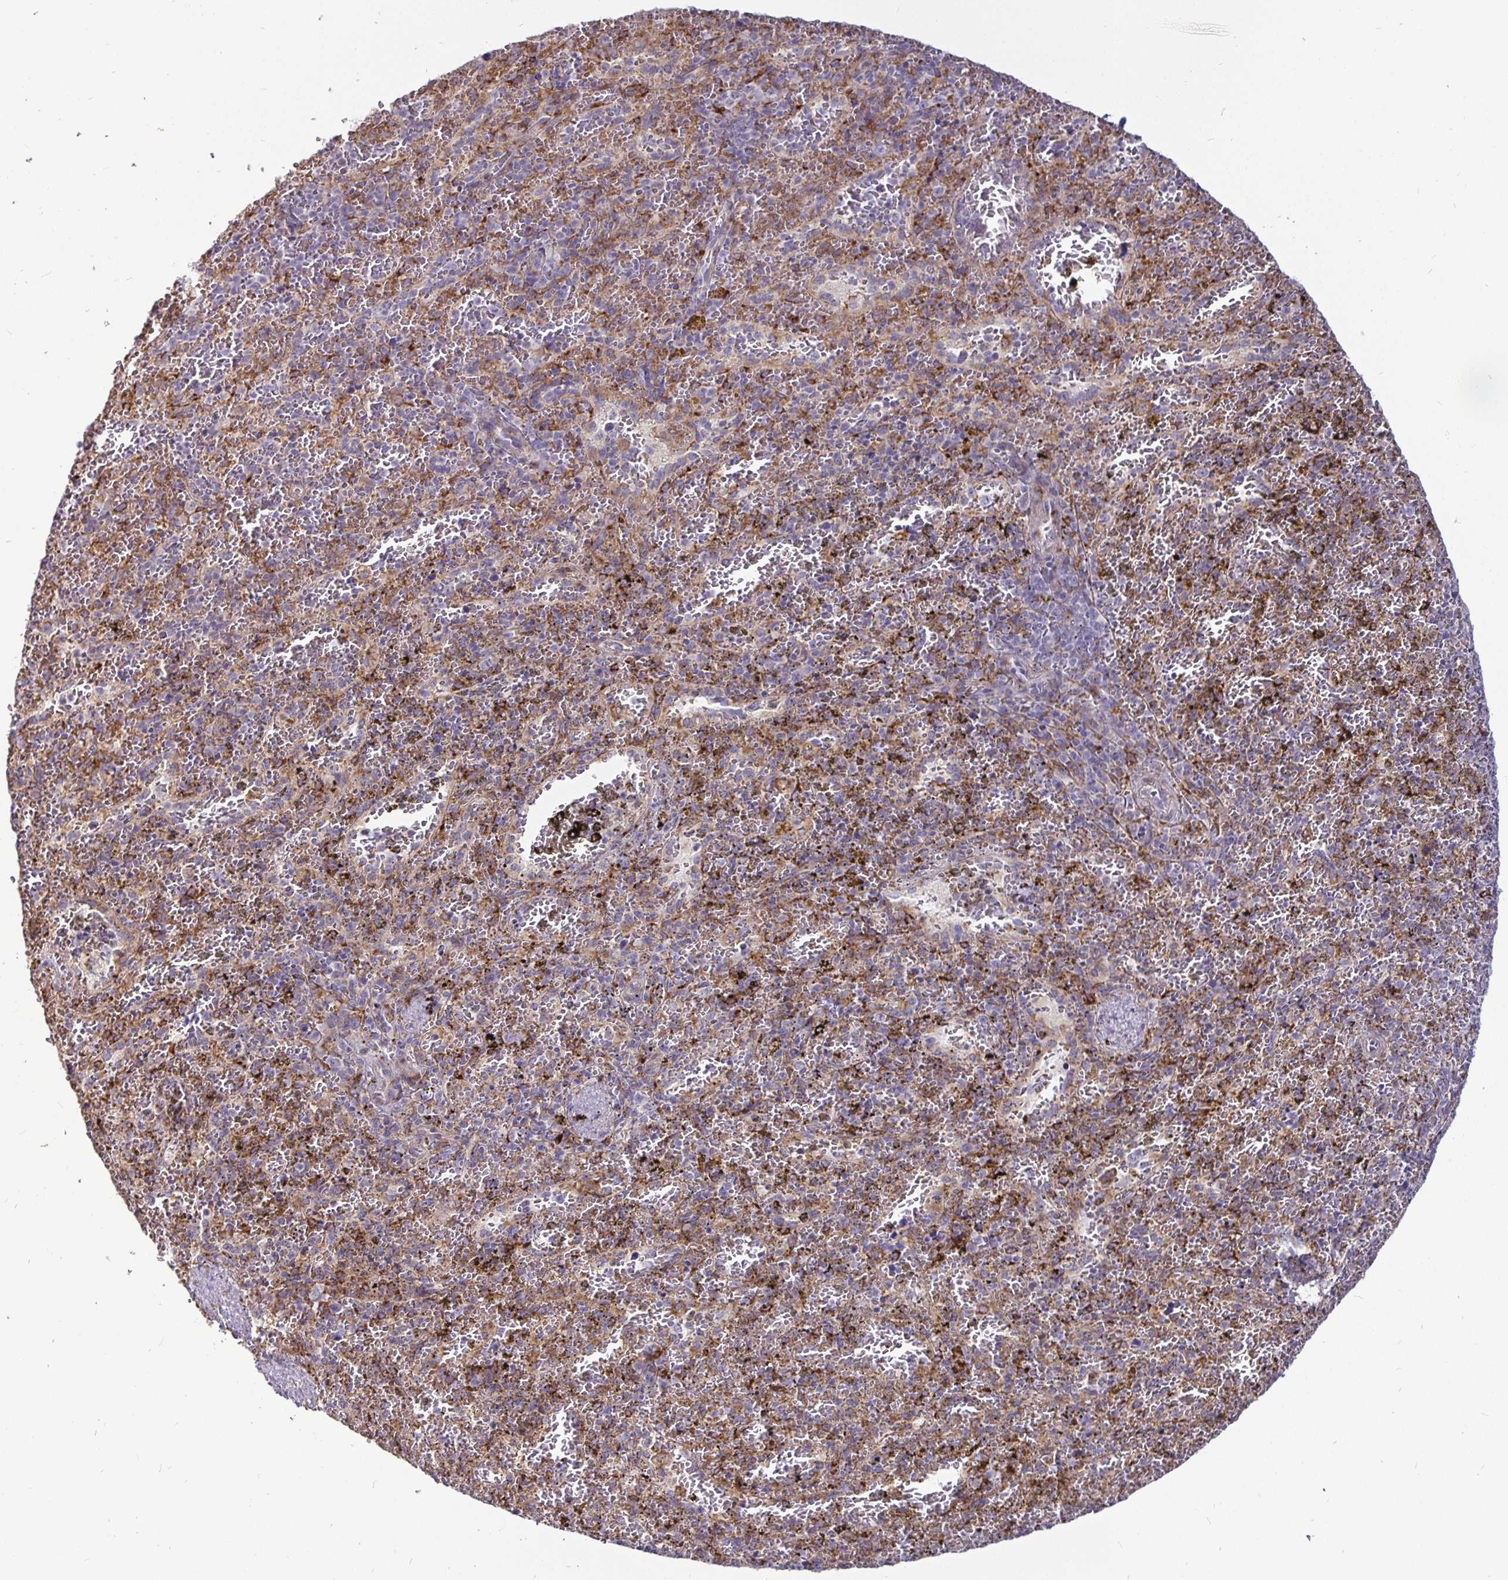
{"staining": {"intensity": "moderate", "quantity": "<25%", "location": "cytoplasmic/membranous"}, "tissue": "spleen", "cell_type": "Cells in red pulp", "image_type": "normal", "snomed": [{"axis": "morphology", "description": "Normal tissue, NOS"}, {"axis": "topography", "description": "Spleen"}], "caption": "A micrograph showing moderate cytoplasmic/membranous expression in about <25% of cells in red pulp in benign spleen, as visualized by brown immunohistochemical staining.", "gene": "P4HA2", "patient": {"sex": "female", "age": 50}}